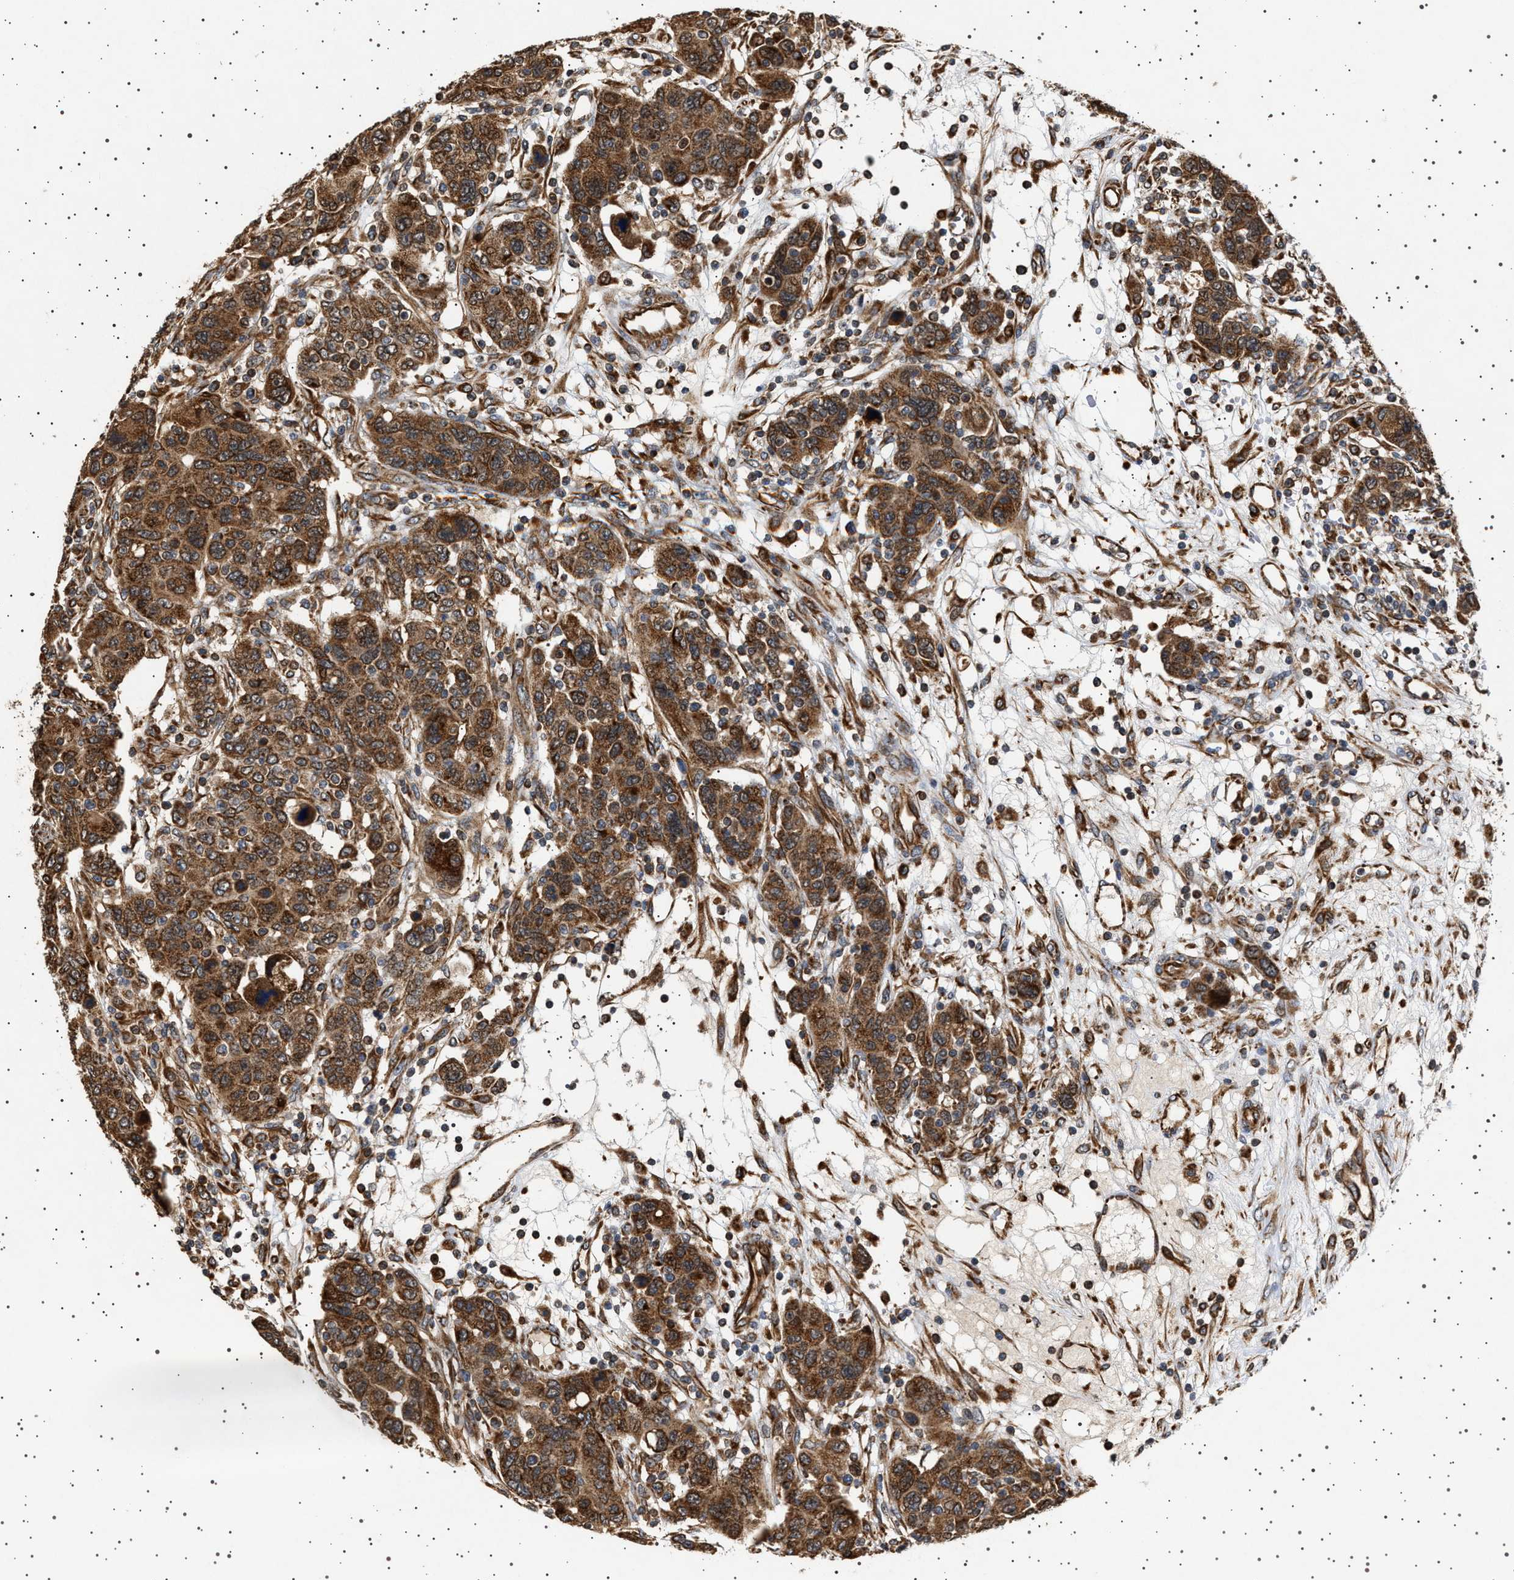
{"staining": {"intensity": "strong", "quantity": ">75%", "location": "cytoplasmic/membranous"}, "tissue": "breast cancer", "cell_type": "Tumor cells", "image_type": "cancer", "snomed": [{"axis": "morphology", "description": "Duct carcinoma"}, {"axis": "topography", "description": "Breast"}], "caption": "Immunohistochemistry (IHC) of breast cancer (intraductal carcinoma) exhibits high levels of strong cytoplasmic/membranous staining in about >75% of tumor cells. The staining is performed using DAB brown chromogen to label protein expression. The nuclei are counter-stained blue using hematoxylin.", "gene": "TRUB2", "patient": {"sex": "female", "age": 37}}